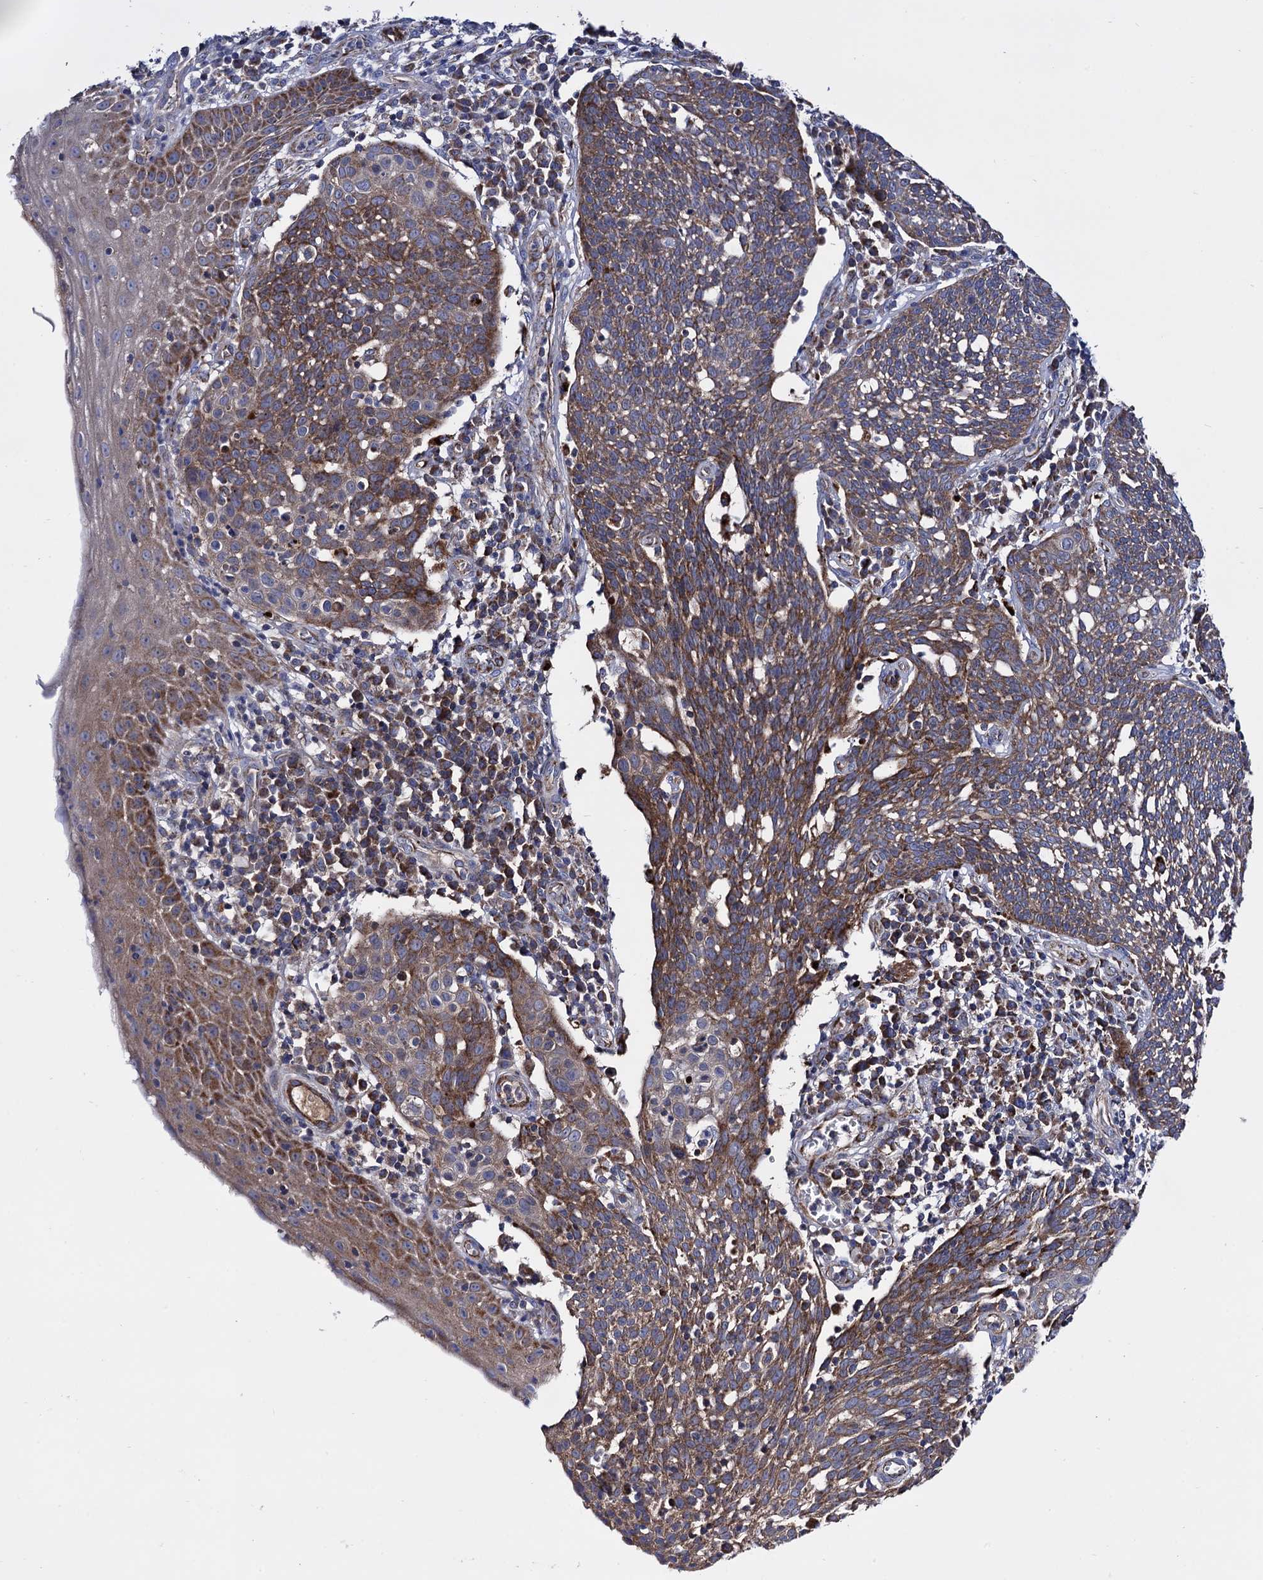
{"staining": {"intensity": "moderate", "quantity": ">75%", "location": "cytoplasmic/membranous"}, "tissue": "cervical cancer", "cell_type": "Tumor cells", "image_type": "cancer", "snomed": [{"axis": "morphology", "description": "Squamous cell carcinoma, NOS"}, {"axis": "topography", "description": "Cervix"}], "caption": "The micrograph exhibits a brown stain indicating the presence of a protein in the cytoplasmic/membranous of tumor cells in cervical cancer (squamous cell carcinoma).", "gene": "IQCH", "patient": {"sex": "female", "age": 34}}